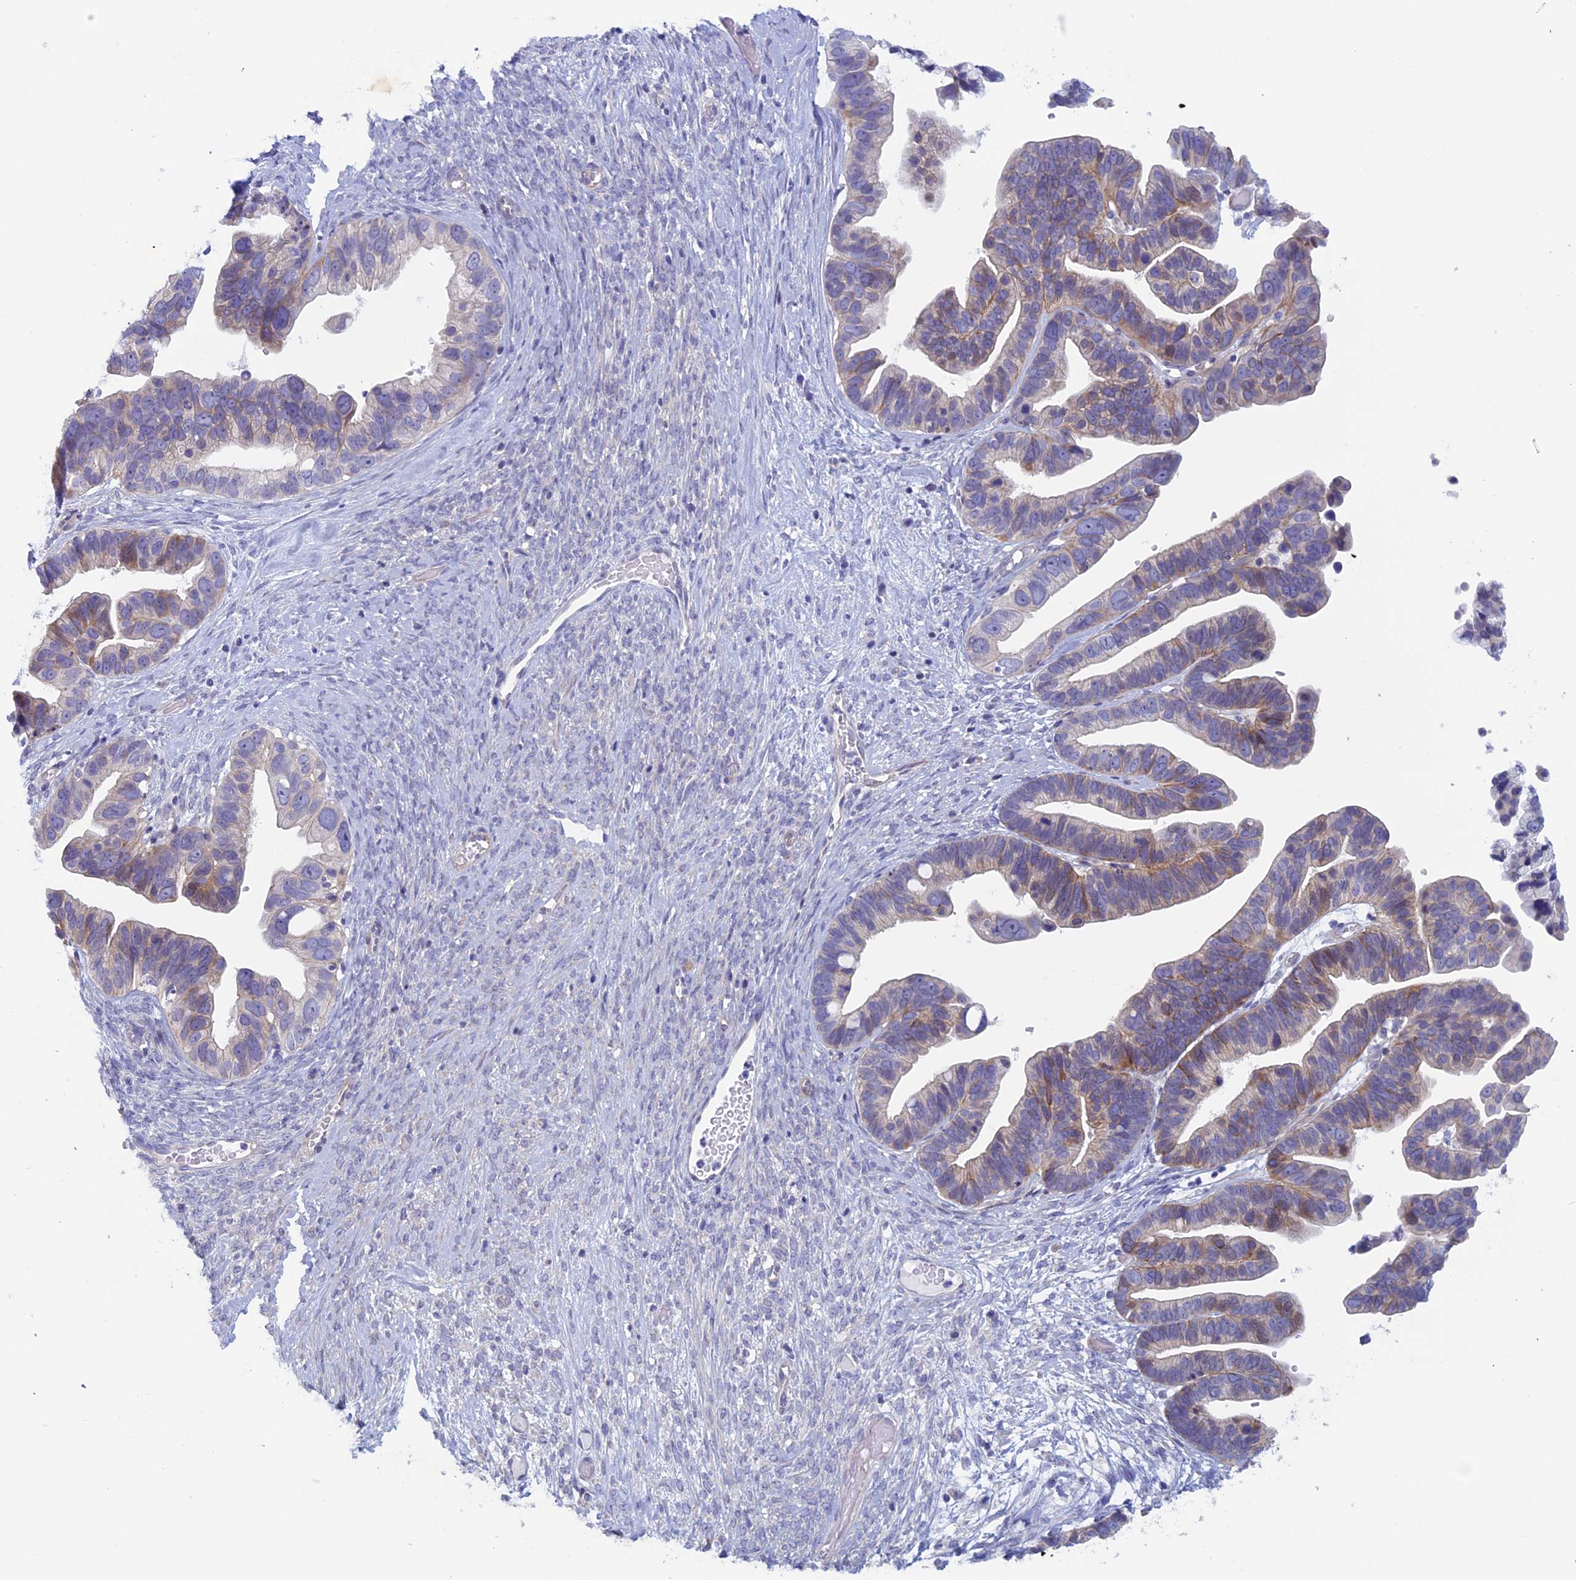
{"staining": {"intensity": "weak", "quantity": "<25%", "location": "nuclear"}, "tissue": "ovarian cancer", "cell_type": "Tumor cells", "image_type": "cancer", "snomed": [{"axis": "morphology", "description": "Cystadenocarcinoma, serous, NOS"}, {"axis": "topography", "description": "Ovary"}], "caption": "Ovarian cancer stained for a protein using immunohistochemistry reveals no positivity tumor cells.", "gene": "CNOT6L", "patient": {"sex": "female", "age": 56}}